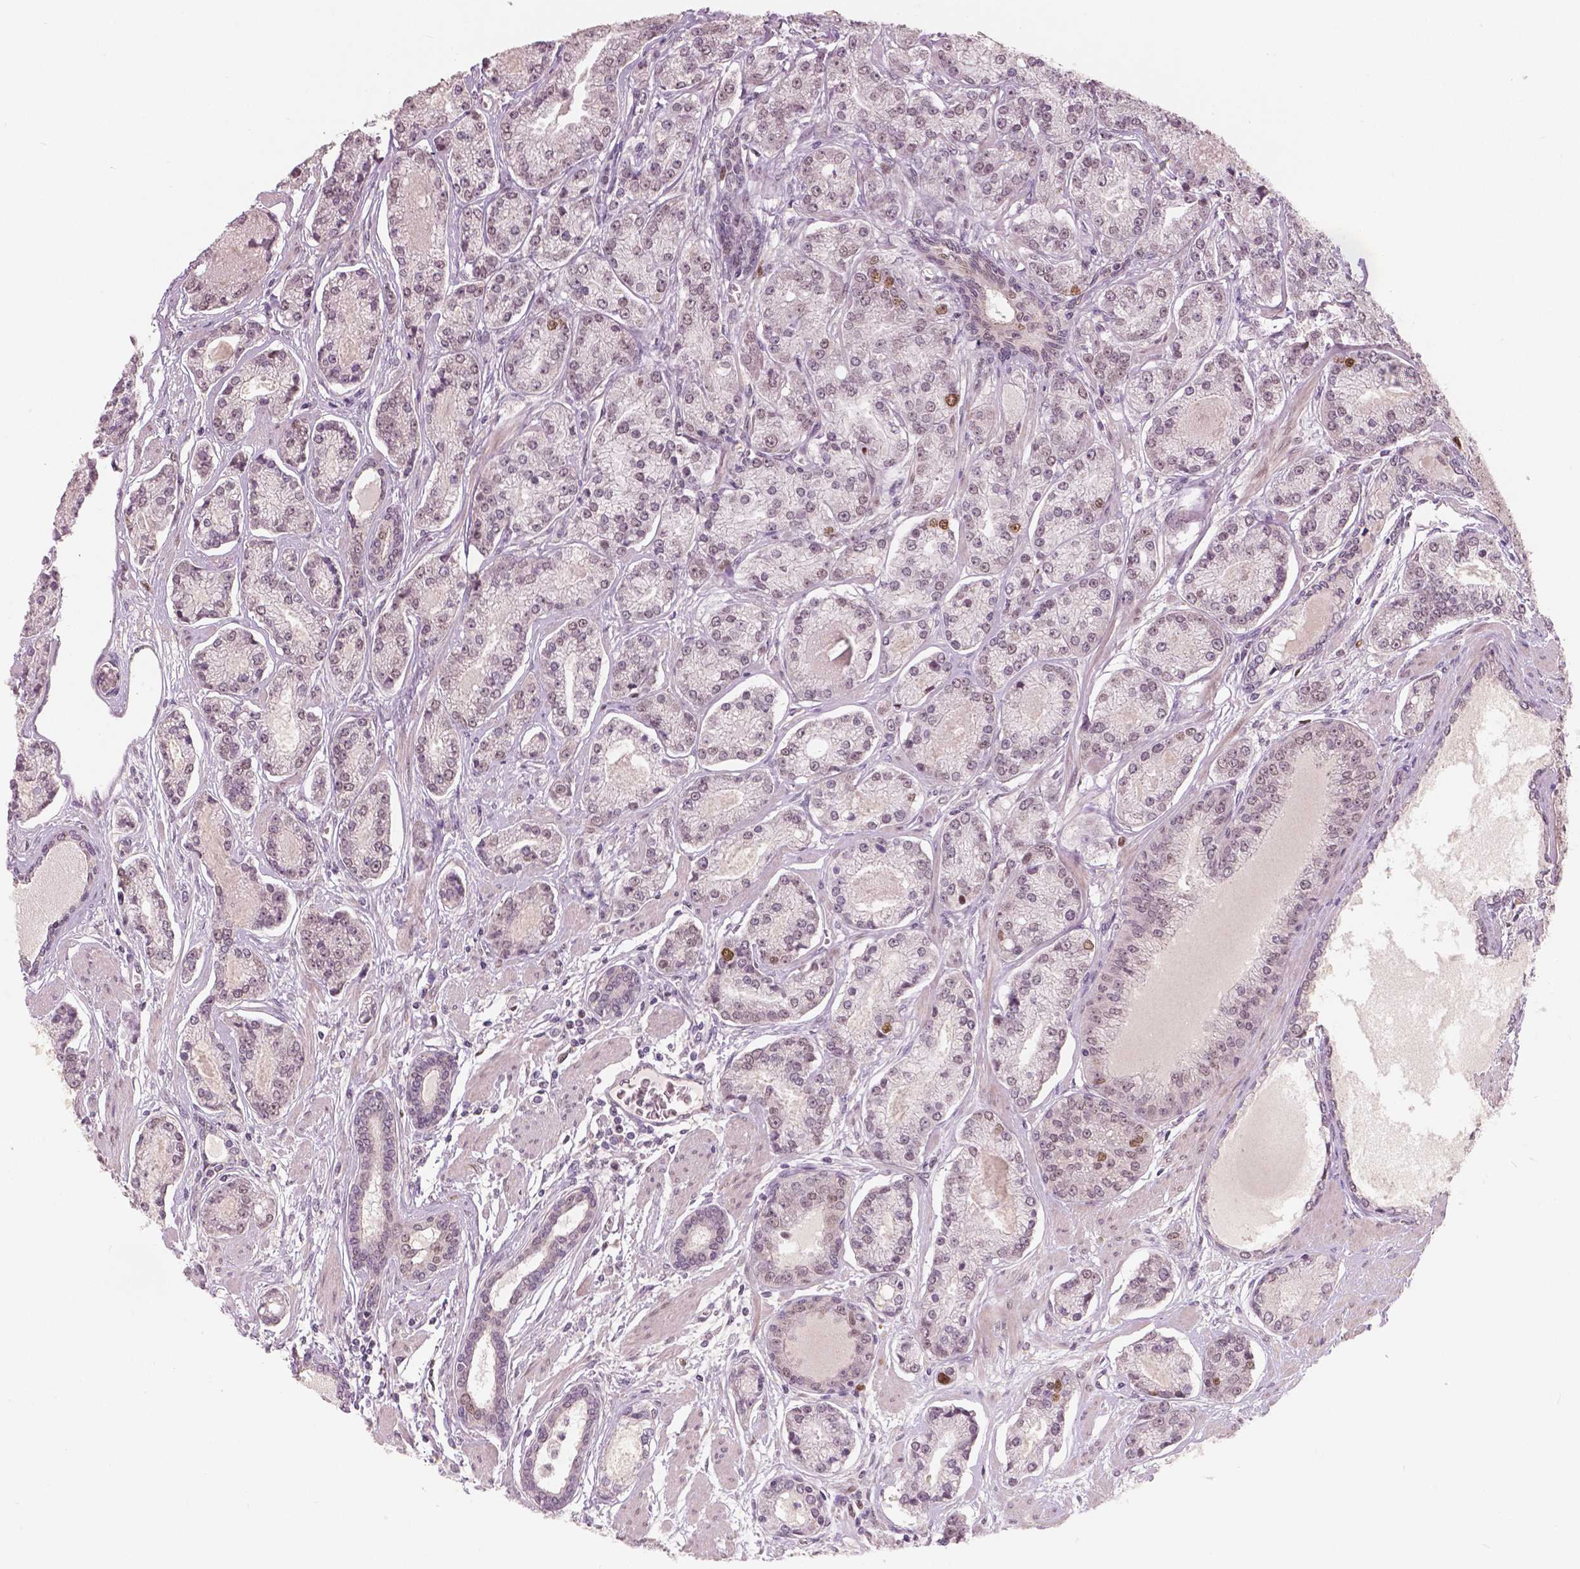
{"staining": {"intensity": "weak", "quantity": "25%-75%", "location": "nuclear"}, "tissue": "prostate cancer", "cell_type": "Tumor cells", "image_type": "cancer", "snomed": [{"axis": "morphology", "description": "Adenocarcinoma, NOS"}, {"axis": "topography", "description": "Prostate"}], "caption": "A micrograph showing weak nuclear staining in about 25%-75% of tumor cells in prostate cancer, as visualized by brown immunohistochemical staining.", "gene": "NSD2", "patient": {"sex": "male", "age": 64}}